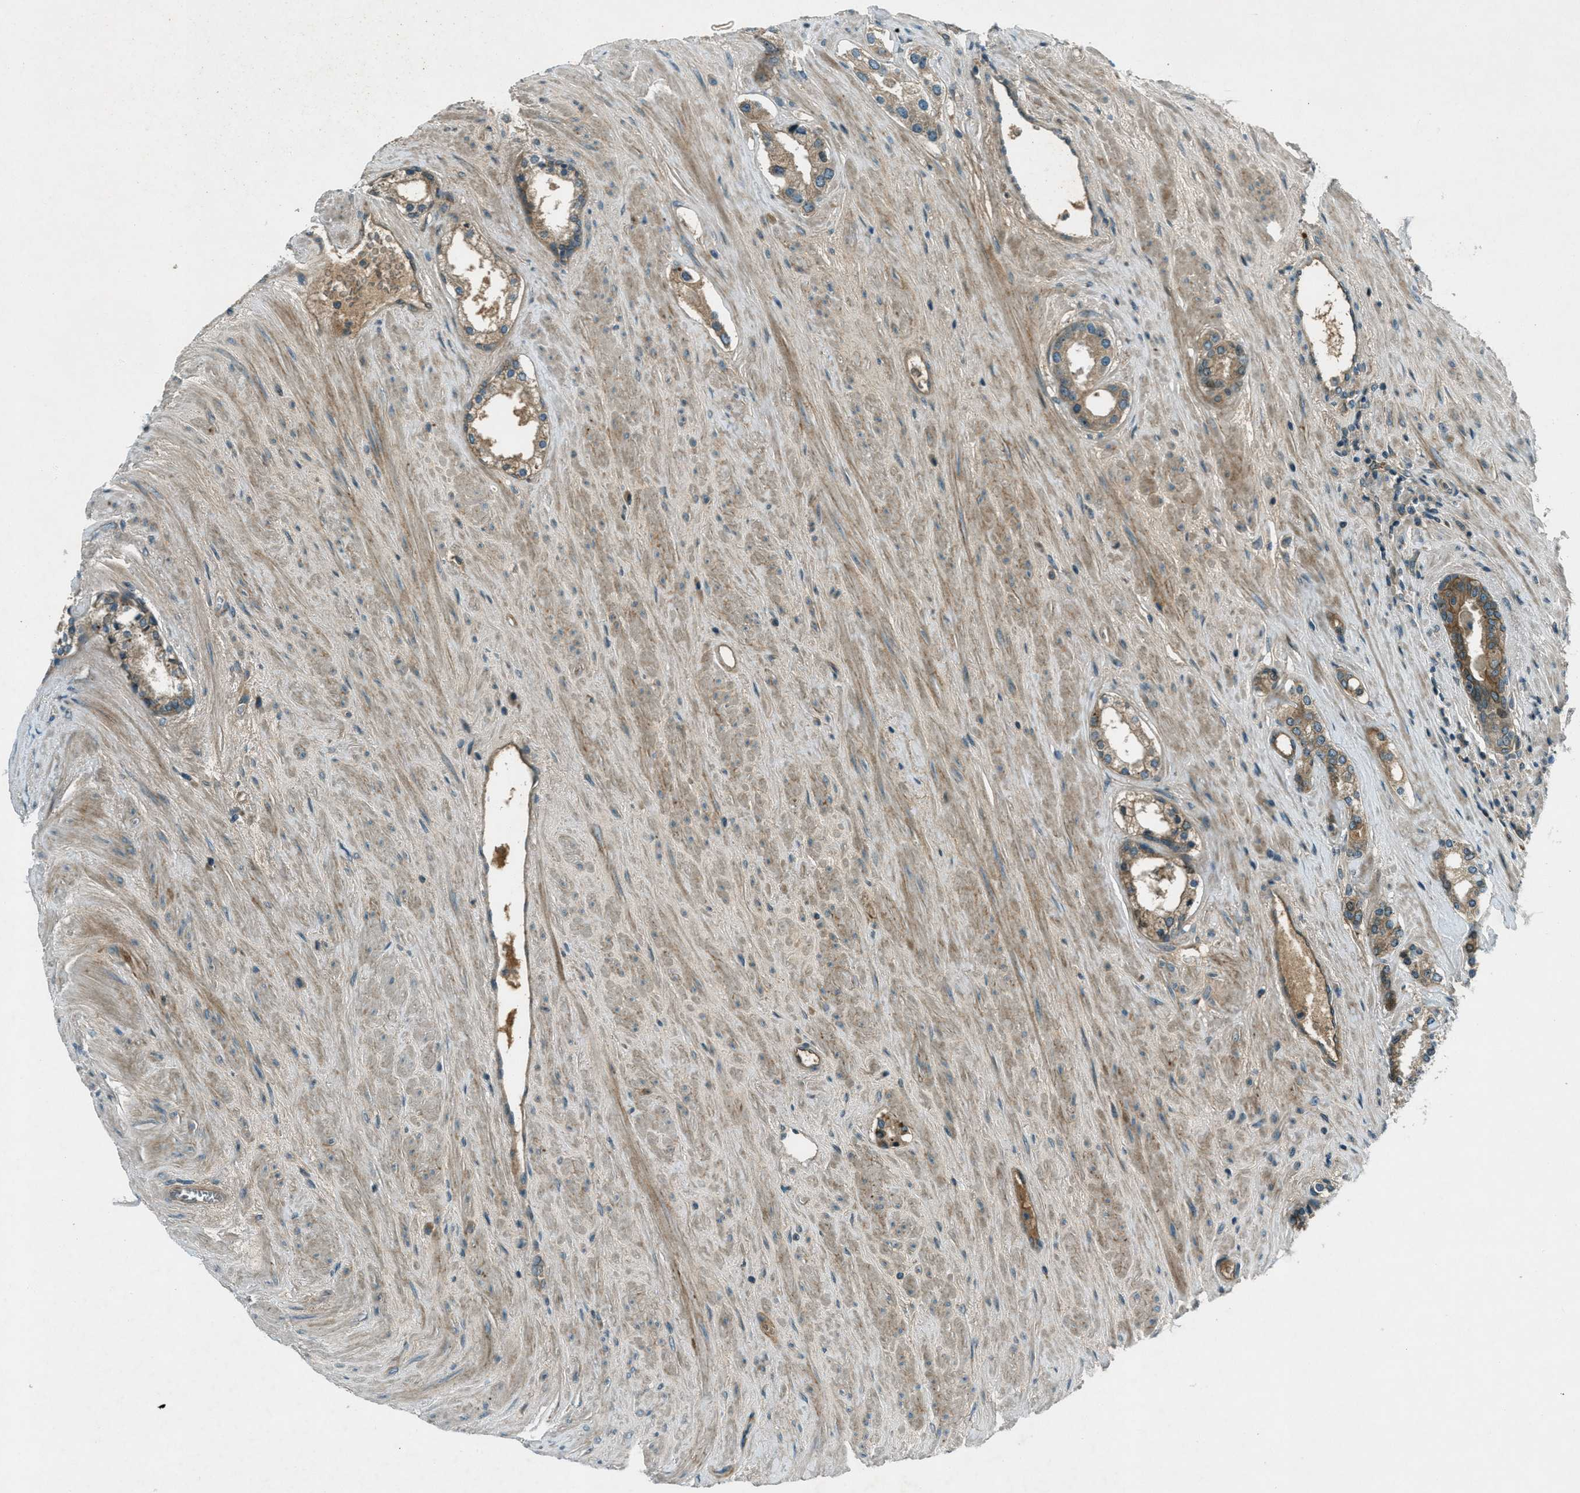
{"staining": {"intensity": "moderate", "quantity": ">75%", "location": "cytoplasmic/membranous"}, "tissue": "prostate cancer", "cell_type": "Tumor cells", "image_type": "cancer", "snomed": [{"axis": "morphology", "description": "Adenocarcinoma, High grade"}, {"axis": "topography", "description": "Prostate"}], "caption": "Immunohistochemical staining of human high-grade adenocarcinoma (prostate) shows medium levels of moderate cytoplasmic/membranous protein positivity in approximately >75% of tumor cells. (DAB (3,3'-diaminobenzidine) IHC with brightfield microscopy, high magnification).", "gene": "STK11", "patient": {"sex": "male", "age": 71}}